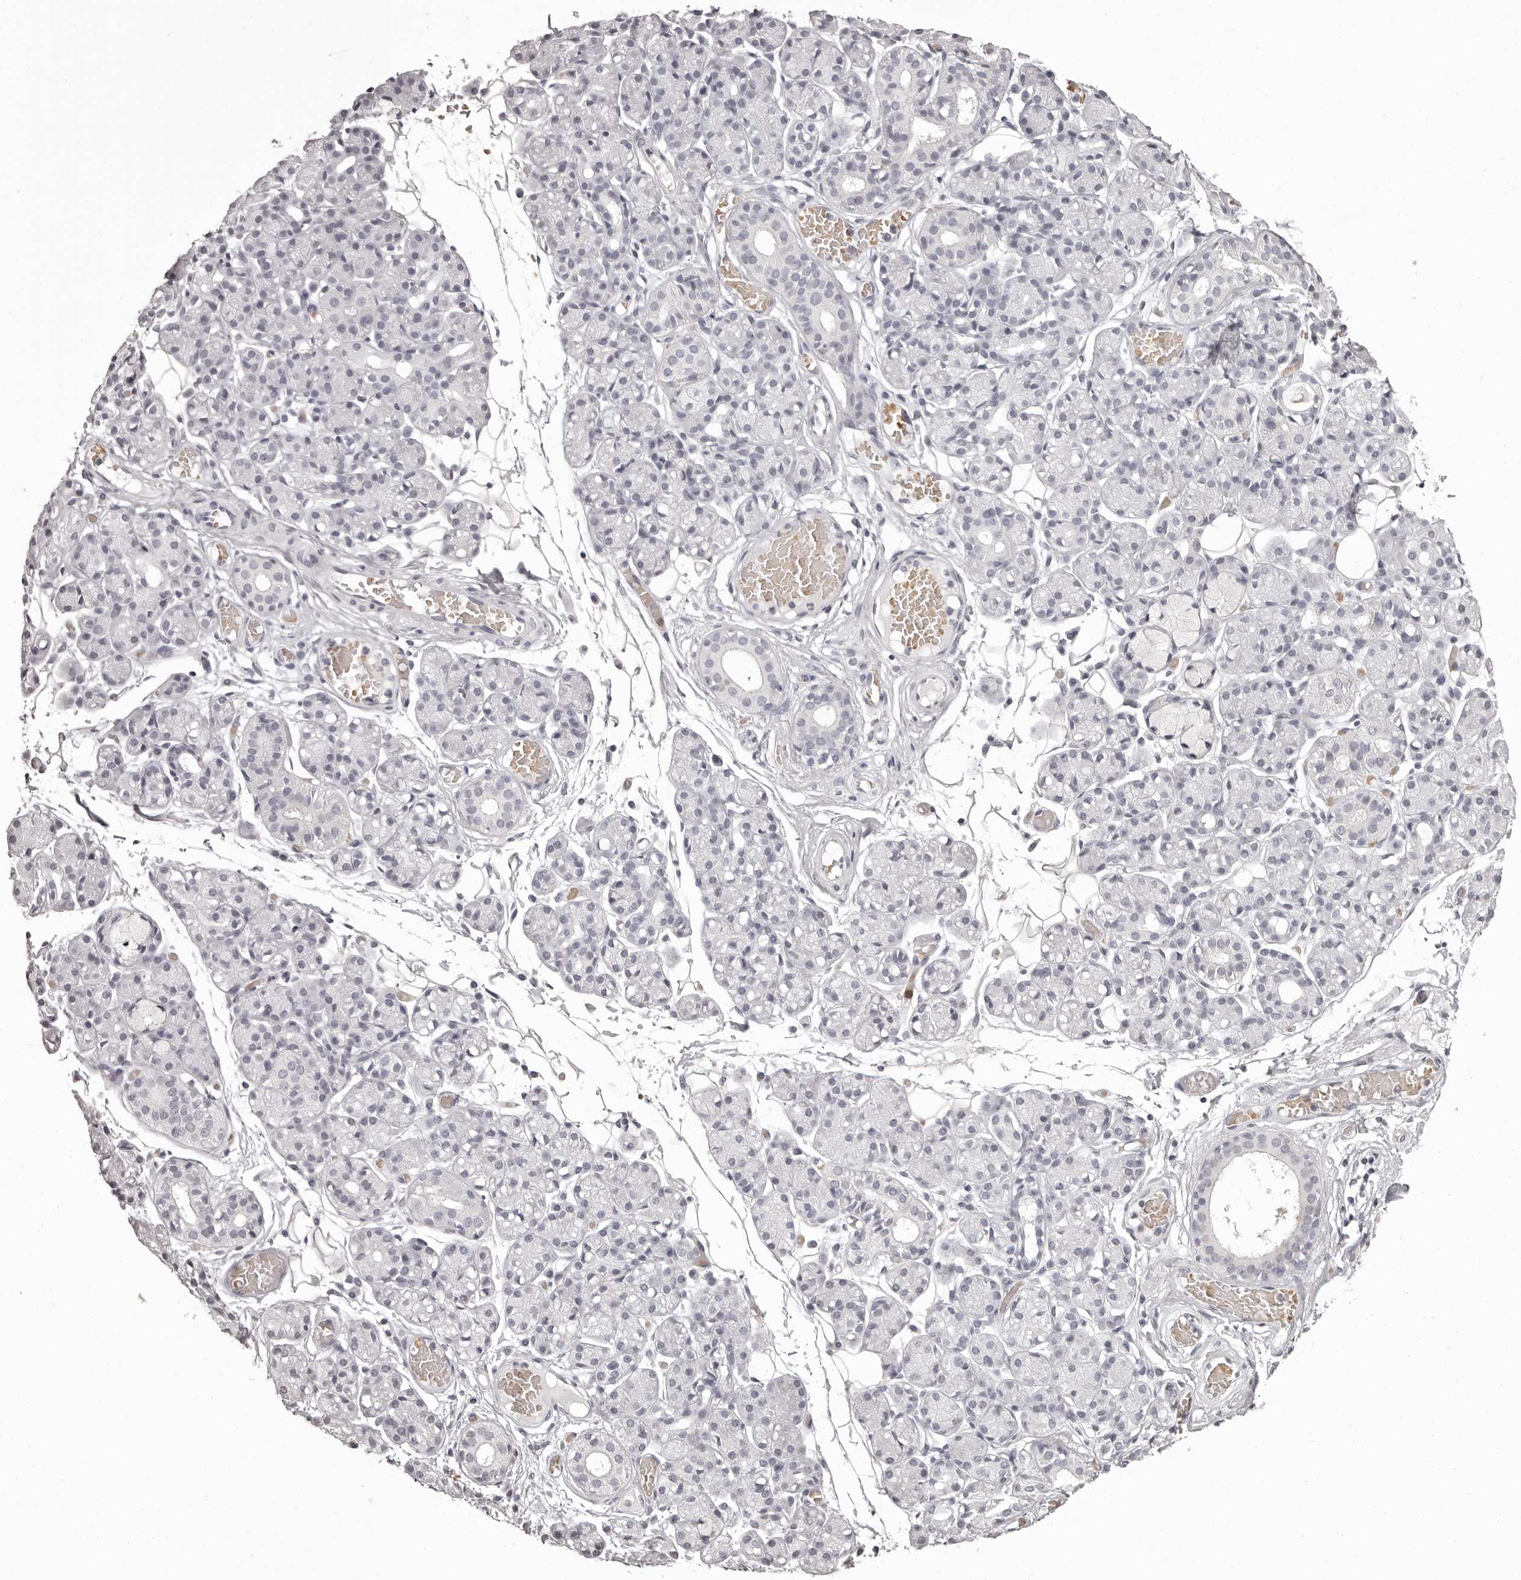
{"staining": {"intensity": "negative", "quantity": "none", "location": "none"}, "tissue": "salivary gland", "cell_type": "Glandular cells", "image_type": "normal", "snomed": [{"axis": "morphology", "description": "Normal tissue, NOS"}, {"axis": "topography", "description": "Salivary gland"}], "caption": "Immunohistochemistry (IHC) of normal salivary gland displays no positivity in glandular cells. (Brightfield microscopy of DAB immunohistochemistry at high magnification).", "gene": "C8orf74", "patient": {"sex": "male", "age": 63}}